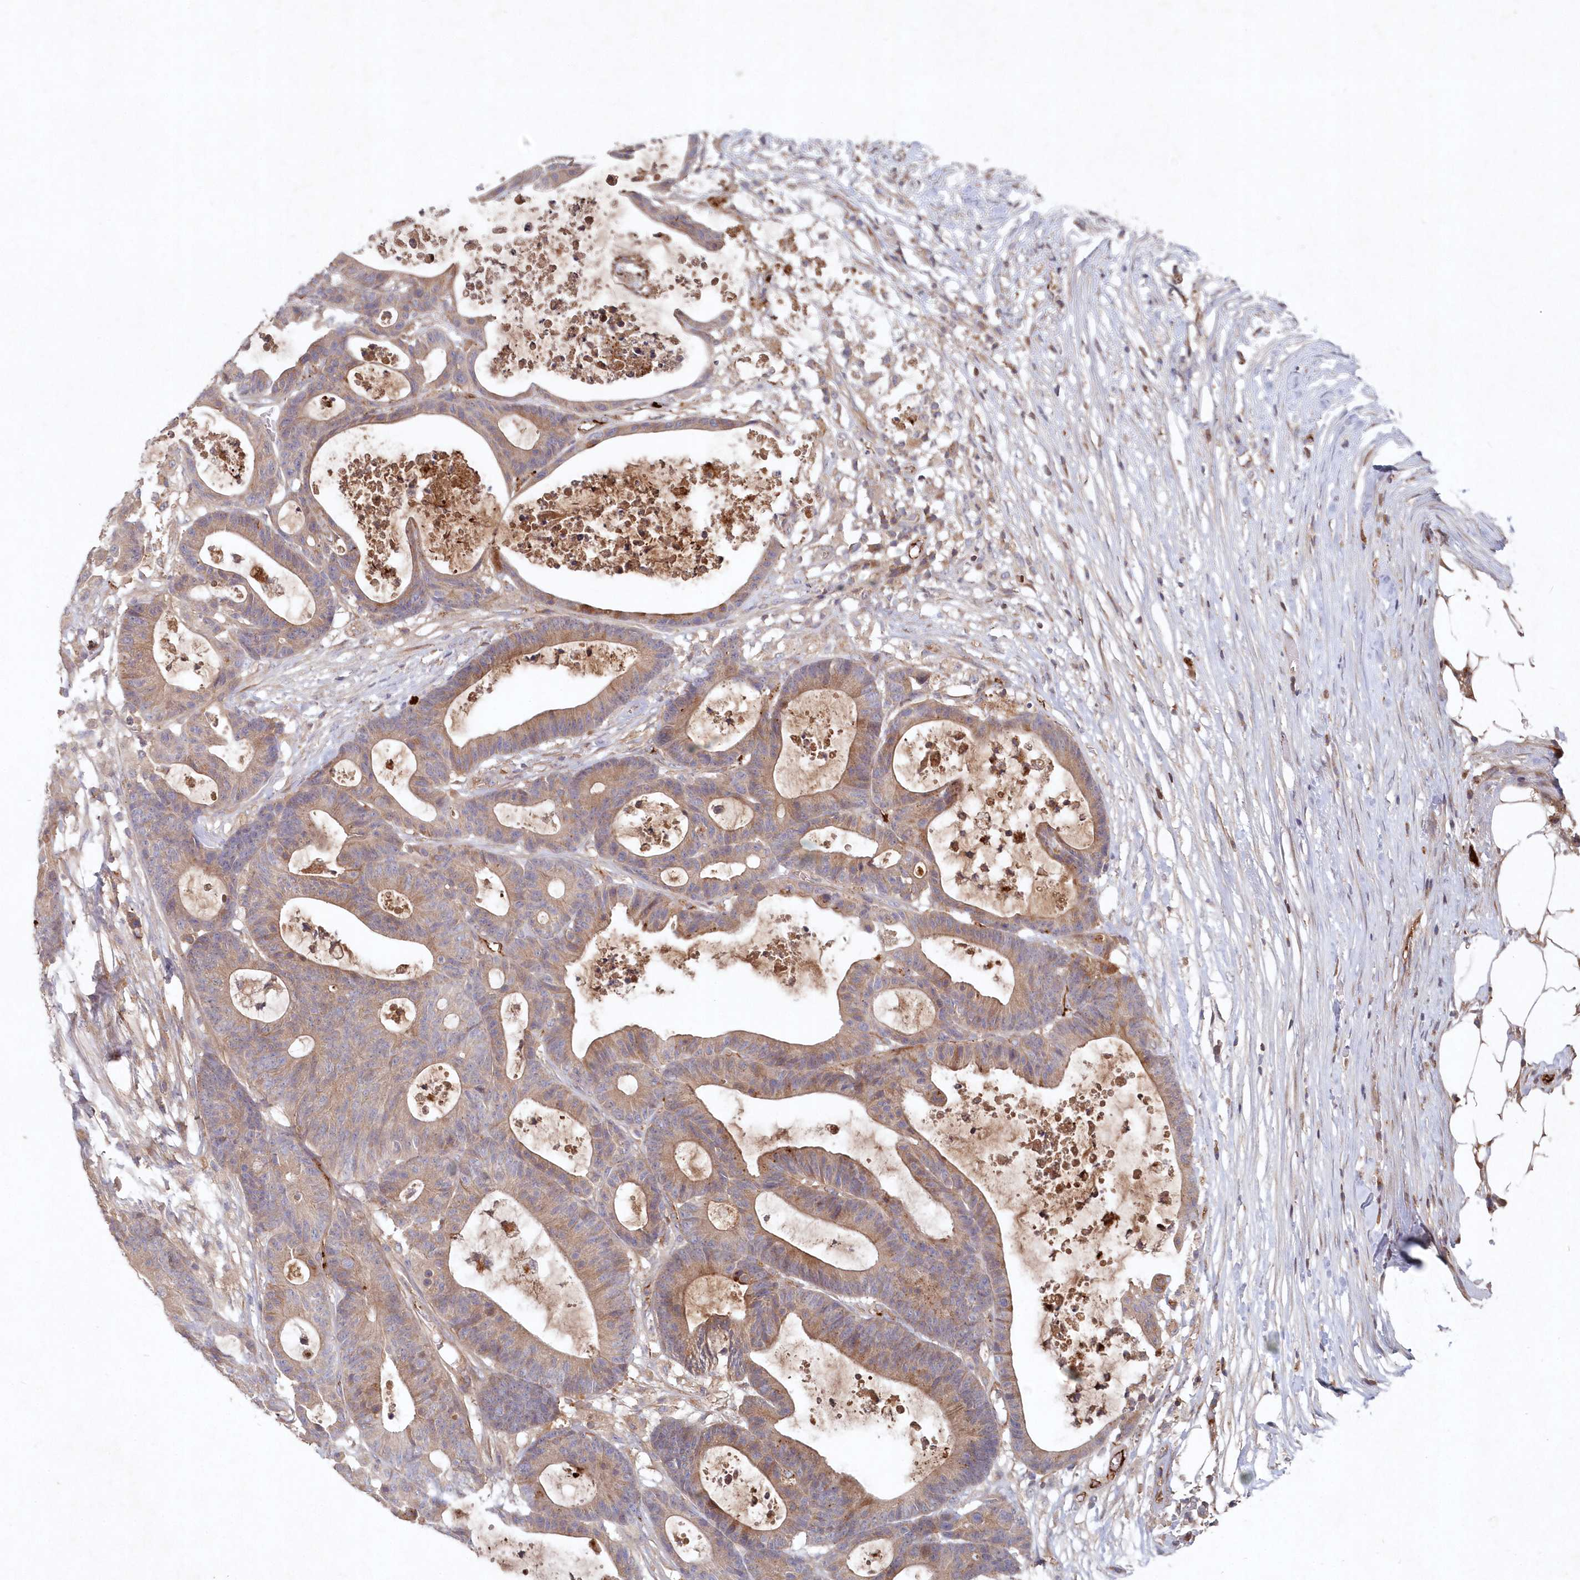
{"staining": {"intensity": "moderate", "quantity": ">75%", "location": "cytoplasmic/membranous"}, "tissue": "colorectal cancer", "cell_type": "Tumor cells", "image_type": "cancer", "snomed": [{"axis": "morphology", "description": "Adenocarcinoma, NOS"}, {"axis": "topography", "description": "Colon"}], "caption": "Immunohistochemistry (IHC) staining of adenocarcinoma (colorectal), which reveals medium levels of moderate cytoplasmic/membranous staining in about >75% of tumor cells indicating moderate cytoplasmic/membranous protein staining. The staining was performed using DAB (brown) for protein detection and nuclei were counterstained in hematoxylin (blue).", "gene": "ABHD14B", "patient": {"sex": "female", "age": 84}}